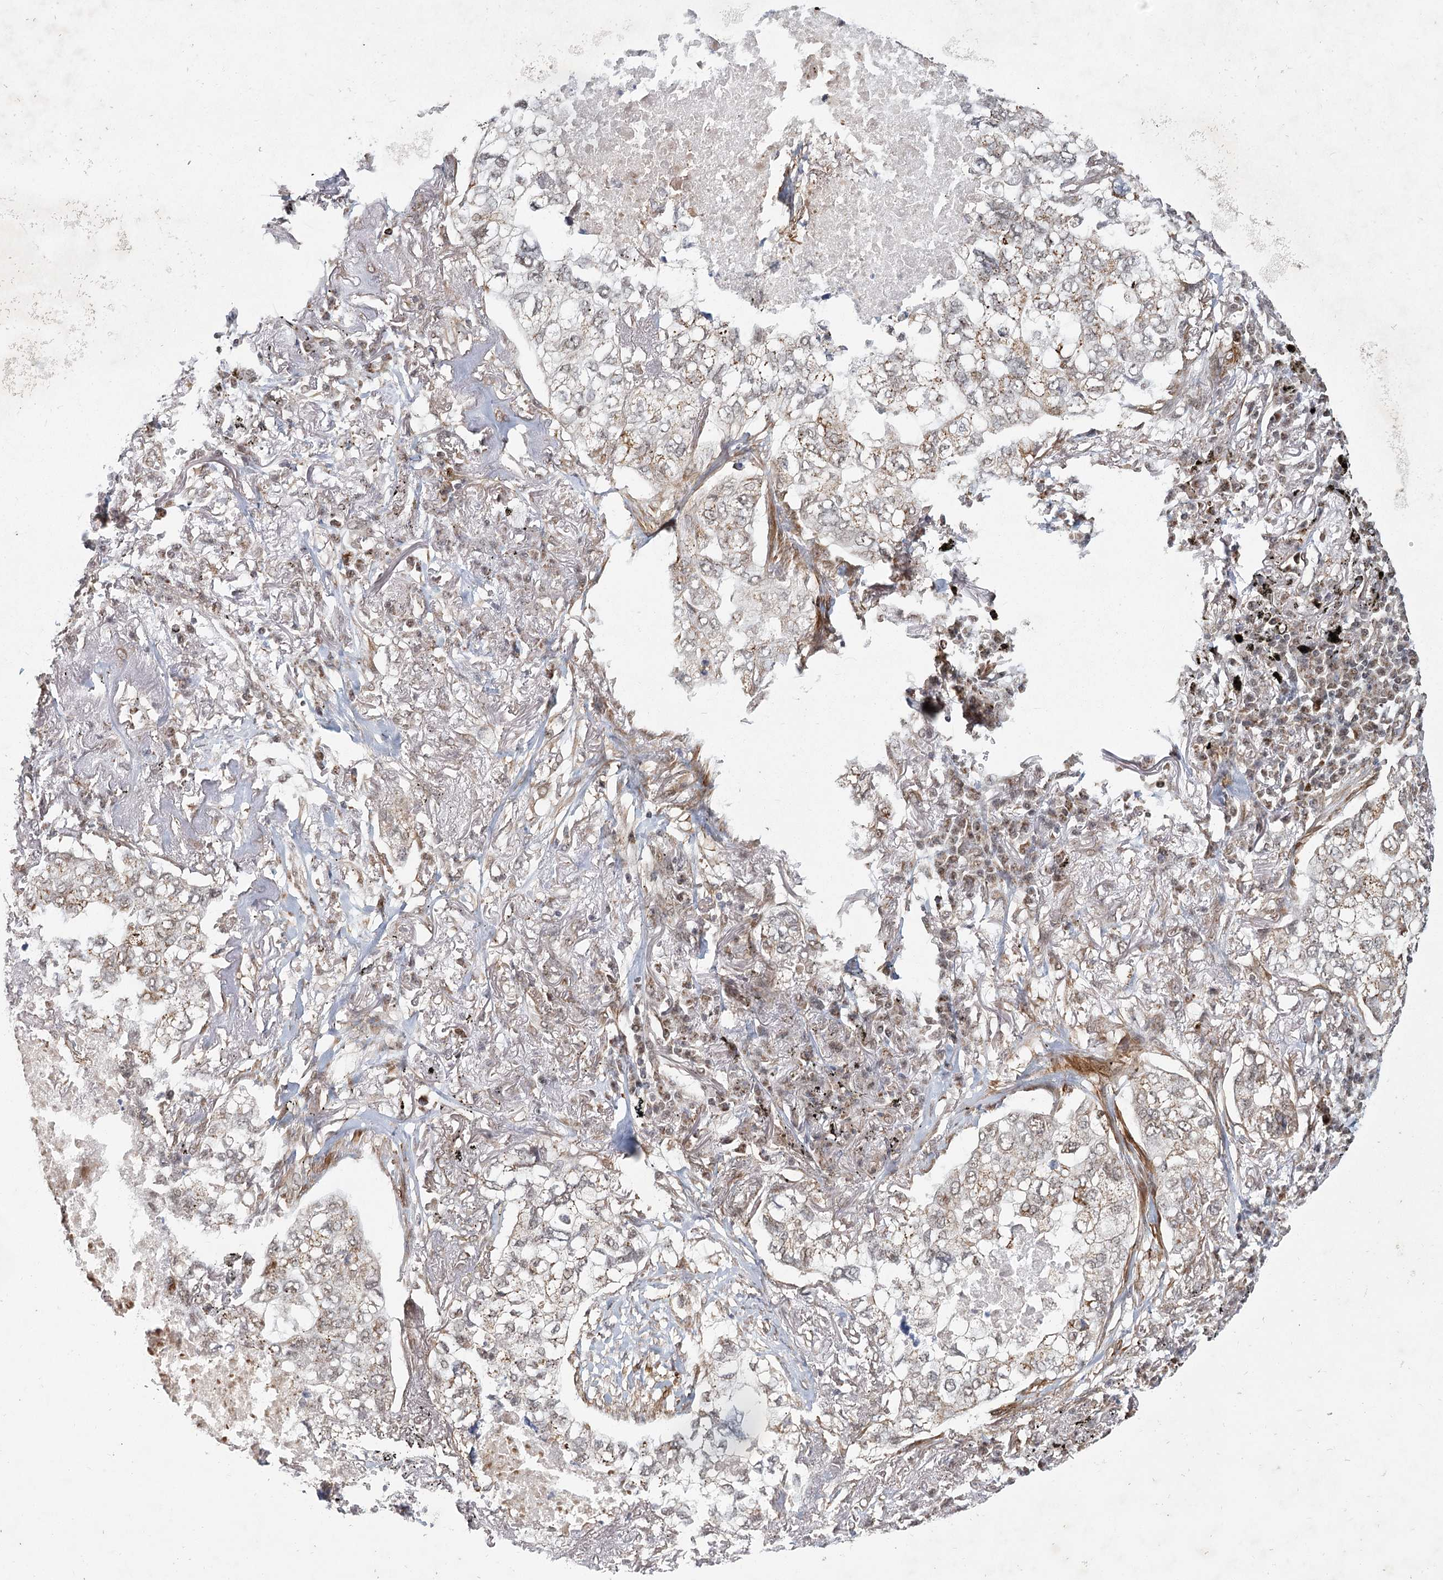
{"staining": {"intensity": "weak", "quantity": "<25%", "location": "cytoplasmic/membranous"}, "tissue": "lung cancer", "cell_type": "Tumor cells", "image_type": "cancer", "snomed": [{"axis": "morphology", "description": "Adenocarcinoma, NOS"}, {"axis": "topography", "description": "Lung"}], "caption": "There is no significant positivity in tumor cells of adenocarcinoma (lung).", "gene": "ZCCHC24", "patient": {"sex": "male", "age": 65}}